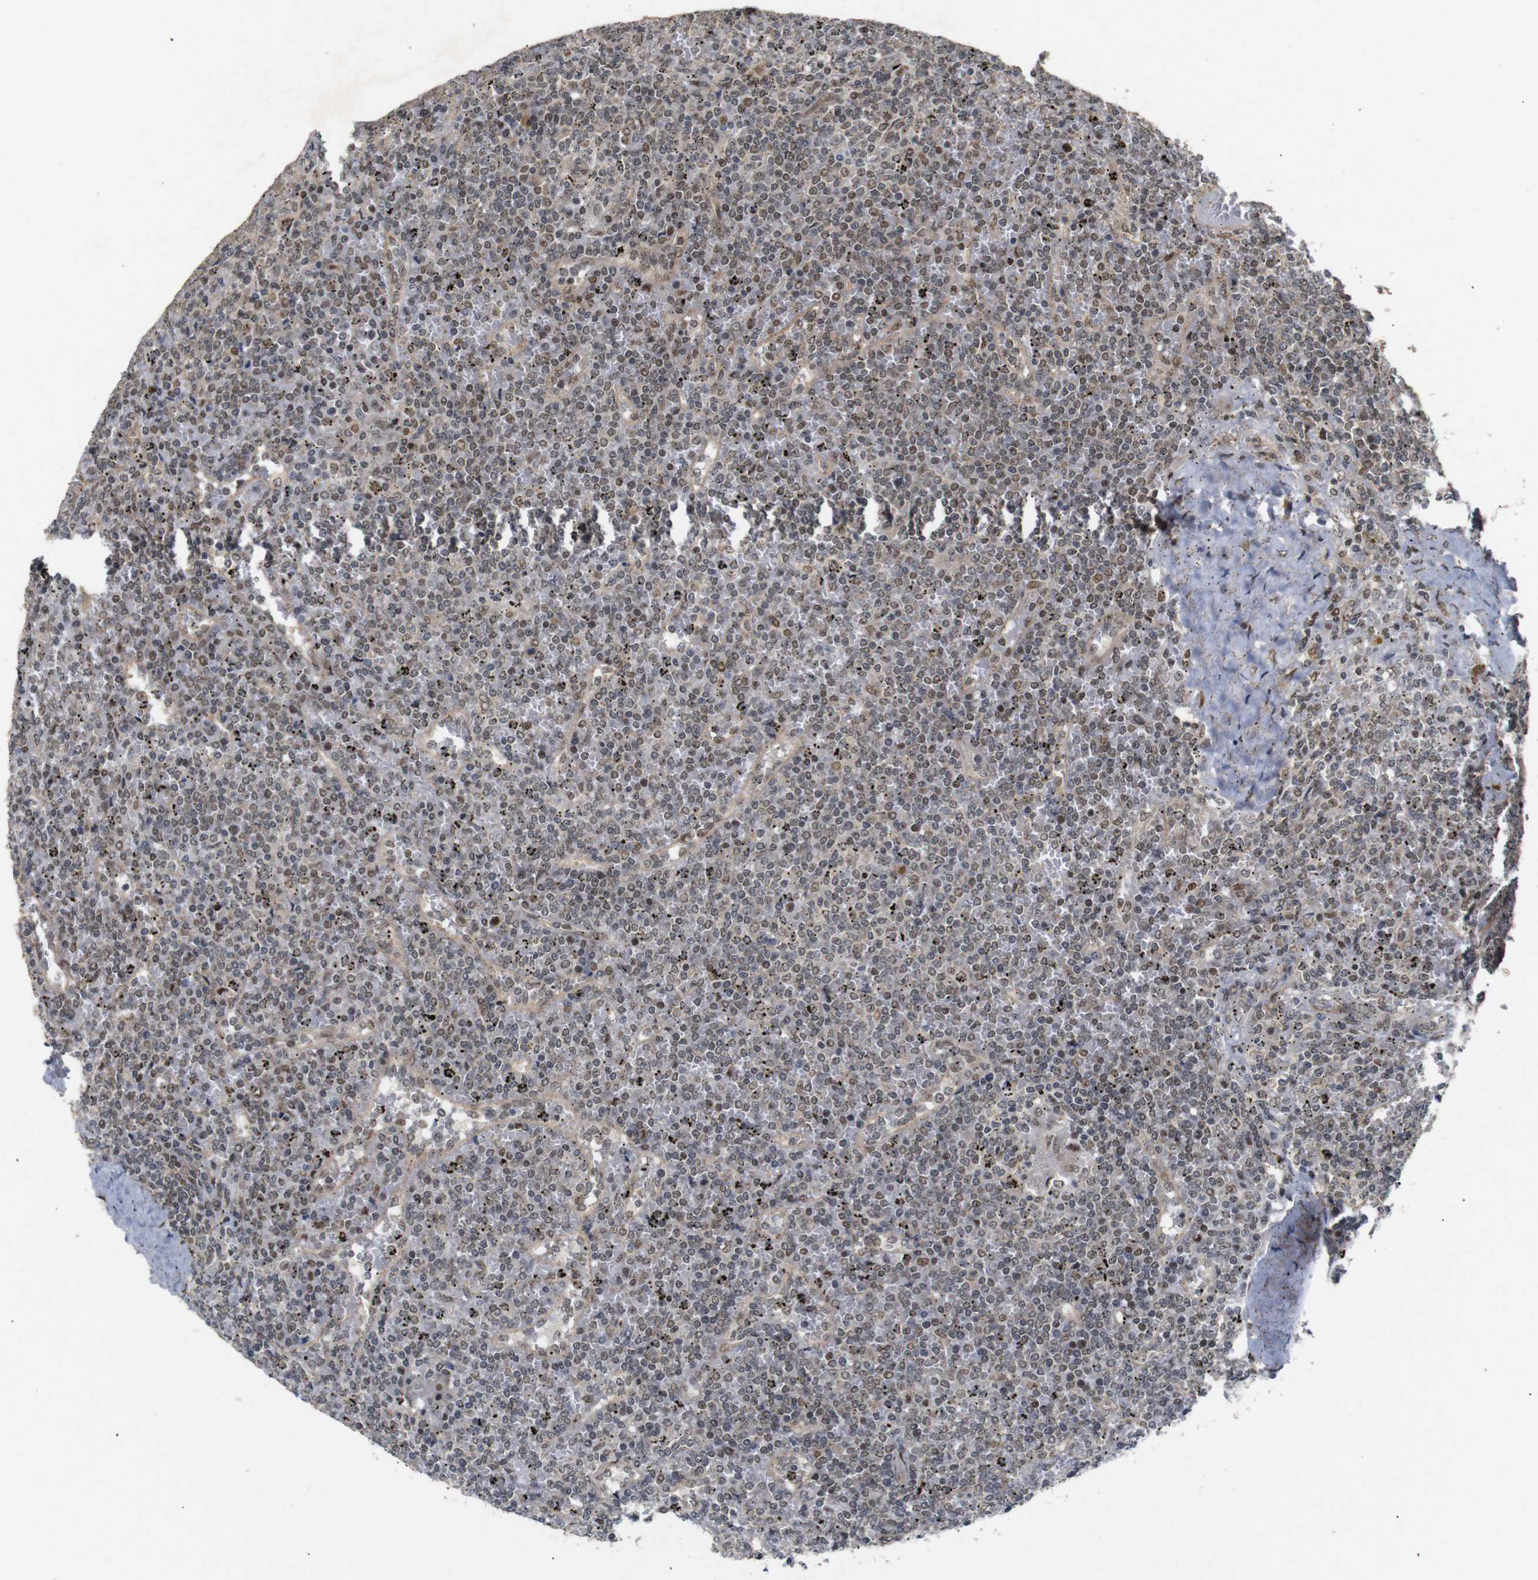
{"staining": {"intensity": "weak", "quantity": ">75%", "location": "cytoplasmic/membranous,nuclear"}, "tissue": "lymphoma", "cell_type": "Tumor cells", "image_type": "cancer", "snomed": [{"axis": "morphology", "description": "Malignant lymphoma, non-Hodgkin's type, Low grade"}, {"axis": "topography", "description": "Spleen"}], "caption": "A histopathology image of human low-grade malignant lymphoma, non-Hodgkin's type stained for a protein reveals weak cytoplasmic/membranous and nuclear brown staining in tumor cells.", "gene": "PYM1", "patient": {"sex": "female", "age": 19}}